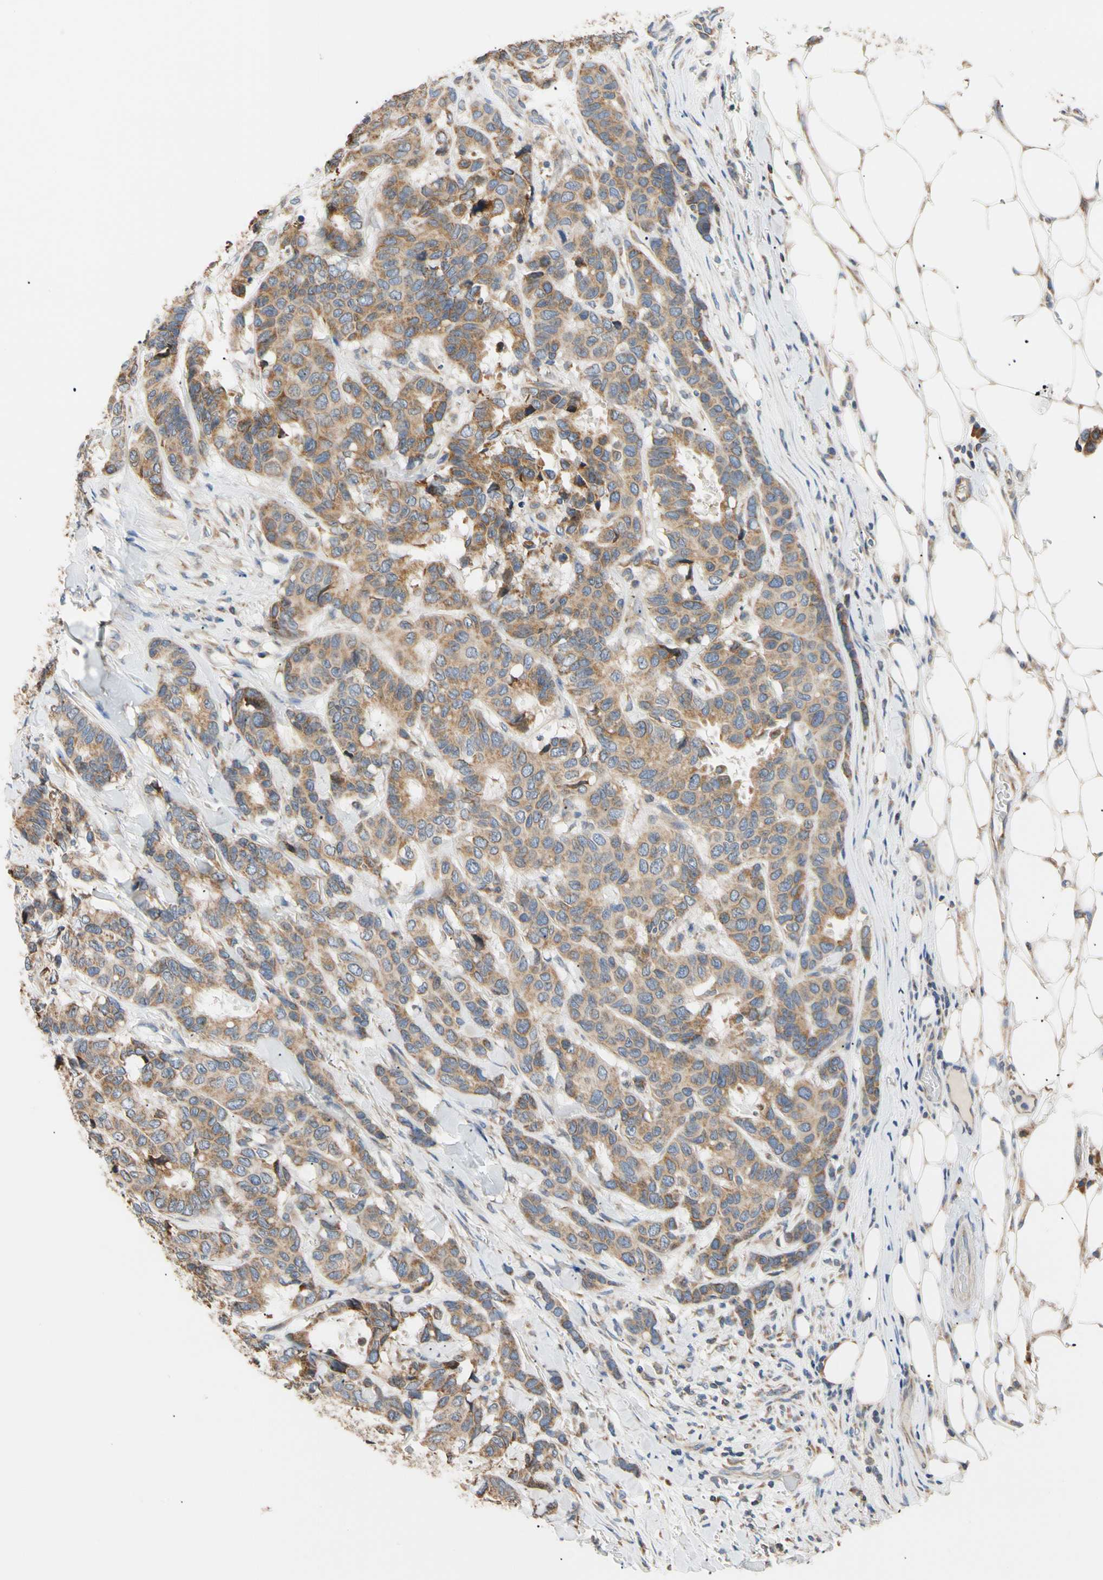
{"staining": {"intensity": "moderate", "quantity": ">75%", "location": "cytoplasmic/membranous"}, "tissue": "breast cancer", "cell_type": "Tumor cells", "image_type": "cancer", "snomed": [{"axis": "morphology", "description": "Duct carcinoma"}, {"axis": "topography", "description": "Breast"}], "caption": "This photomicrograph reveals intraductal carcinoma (breast) stained with immunohistochemistry (IHC) to label a protein in brown. The cytoplasmic/membranous of tumor cells show moderate positivity for the protein. Nuclei are counter-stained blue.", "gene": "PLGRKT", "patient": {"sex": "female", "age": 87}}